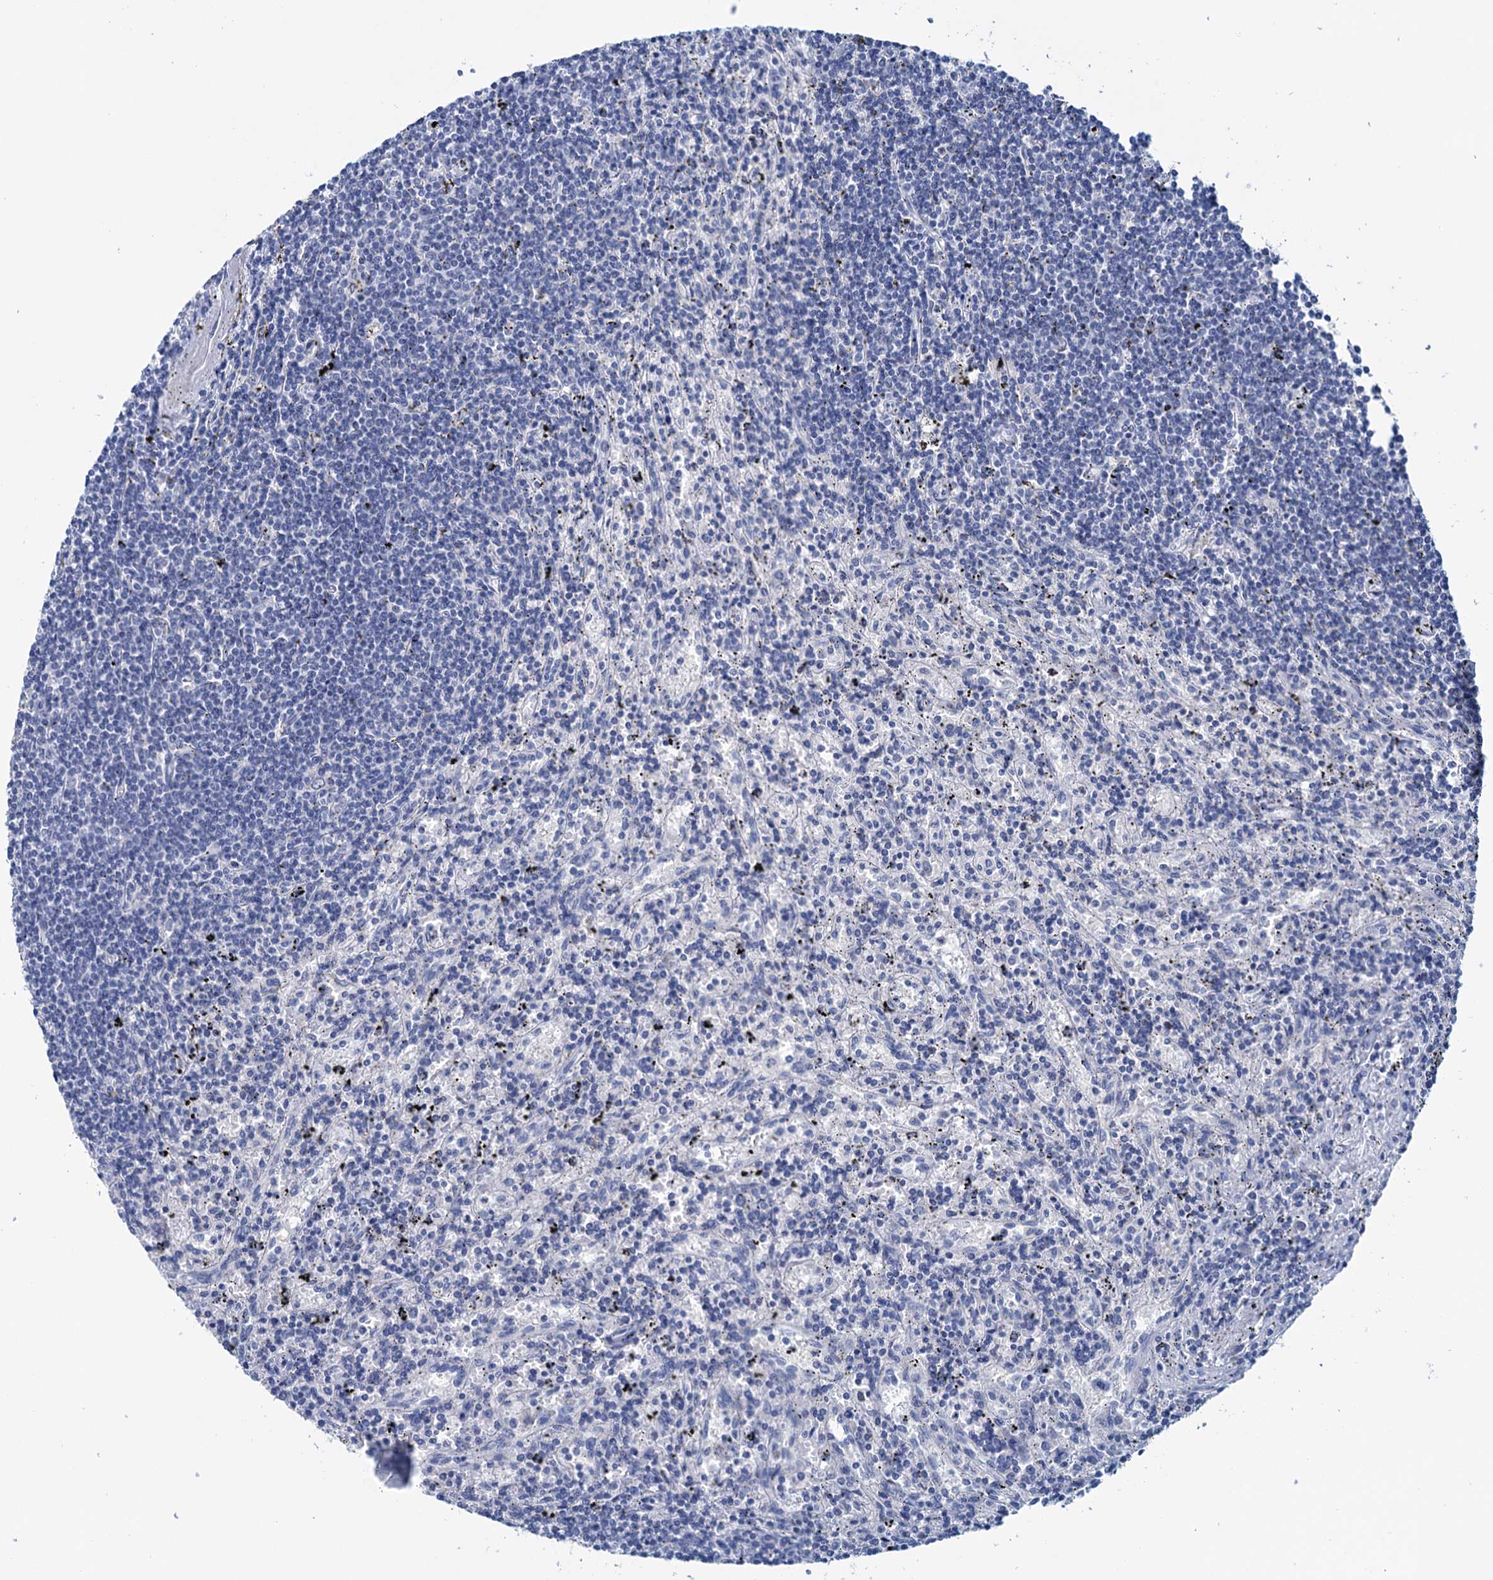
{"staining": {"intensity": "negative", "quantity": "none", "location": "none"}, "tissue": "lymphoma", "cell_type": "Tumor cells", "image_type": "cancer", "snomed": [{"axis": "morphology", "description": "Malignant lymphoma, non-Hodgkin's type, Low grade"}, {"axis": "topography", "description": "Spleen"}], "caption": "An immunohistochemistry image of low-grade malignant lymphoma, non-Hodgkin's type is shown. There is no staining in tumor cells of low-grade malignant lymphoma, non-Hodgkin's type.", "gene": "MYOZ3", "patient": {"sex": "male", "age": 76}}